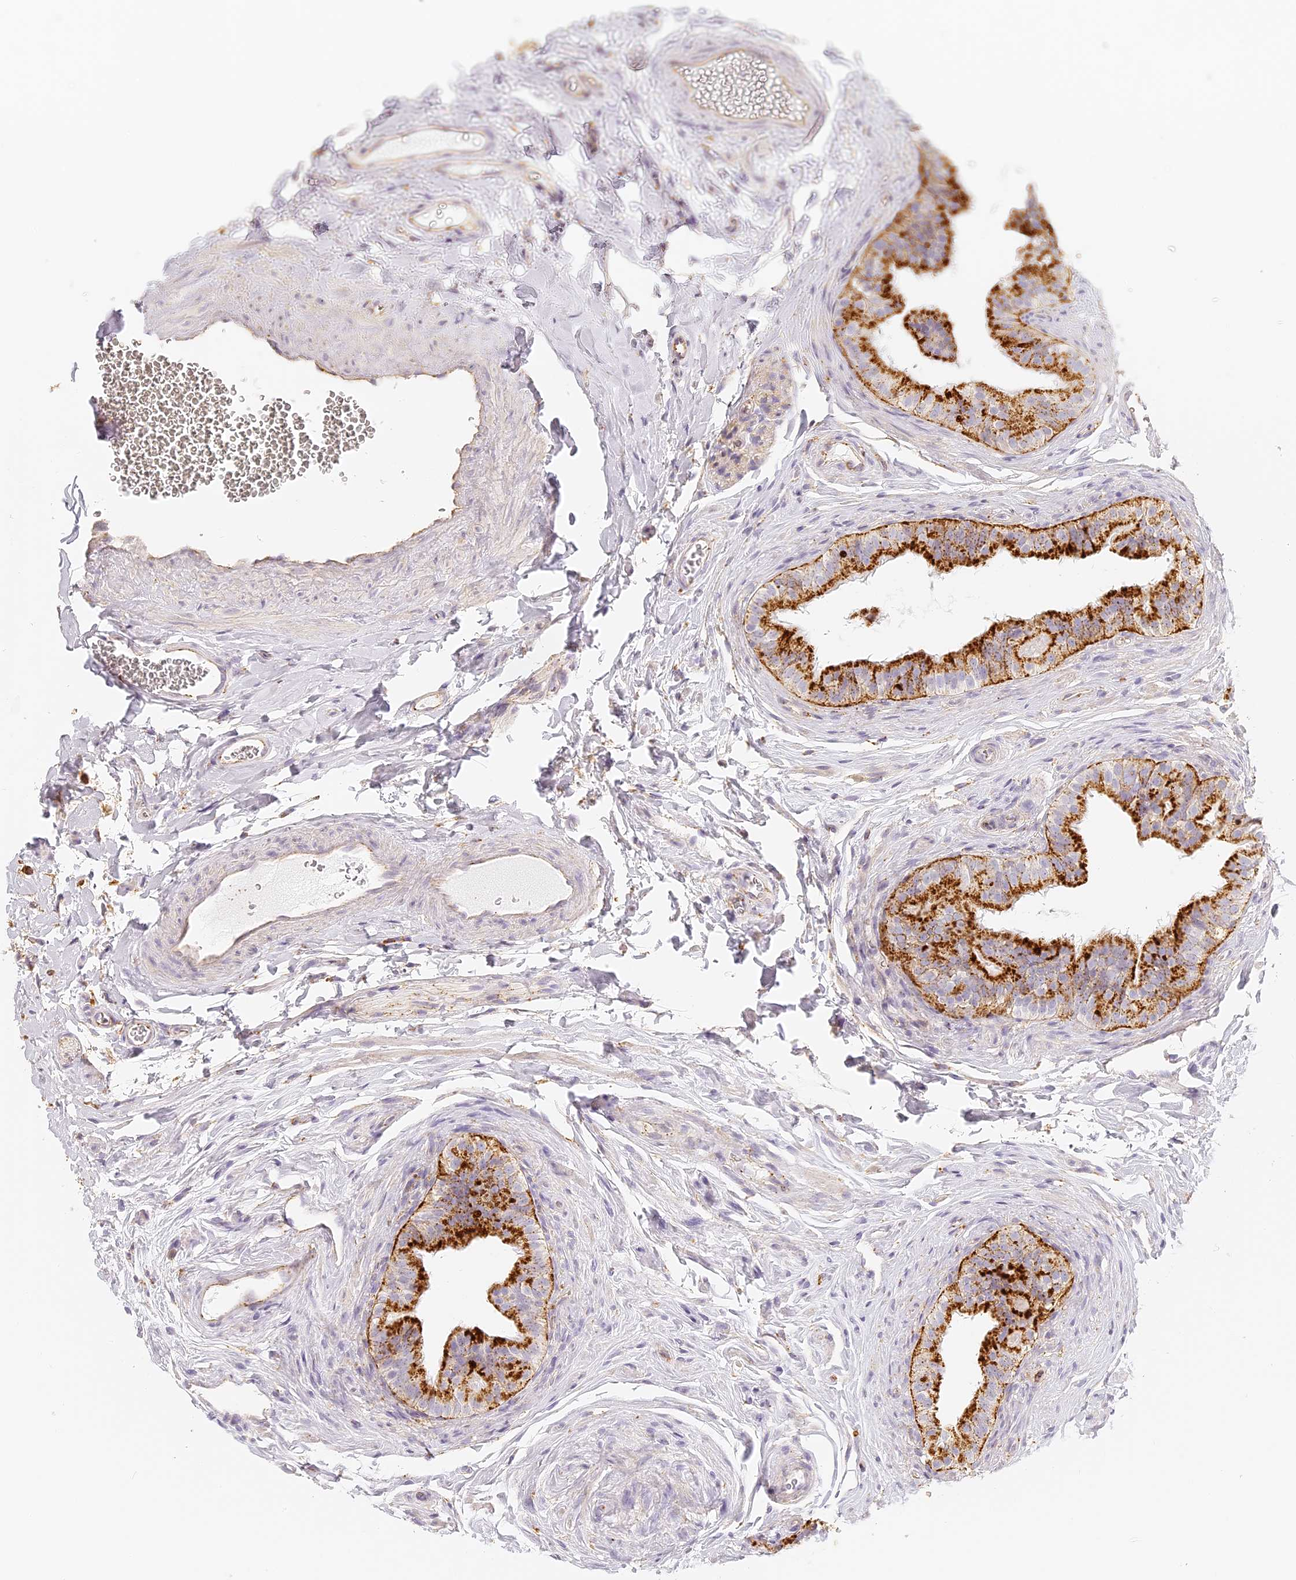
{"staining": {"intensity": "strong", "quantity": "25%-75%", "location": "cytoplasmic/membranous"}, "tissue": "epididymis", "cell_type": "Glandular cells", "image_type": "normal", "snomed": [{"axis": "morphology", "description": "Normal tissue, NOS"}, {"axis": "topography", "description": "Epididymis"}], "caption": "The histopathology image shows a brown stain indicating the presence of a protein in the cytoplasmic/membranous of glandular cells in epididymis. (brown staining indicates protein expression, while blue staining denotes nuclei).", "gene": "LAMP2", "patient": {"sex": "male", "age": 49}}